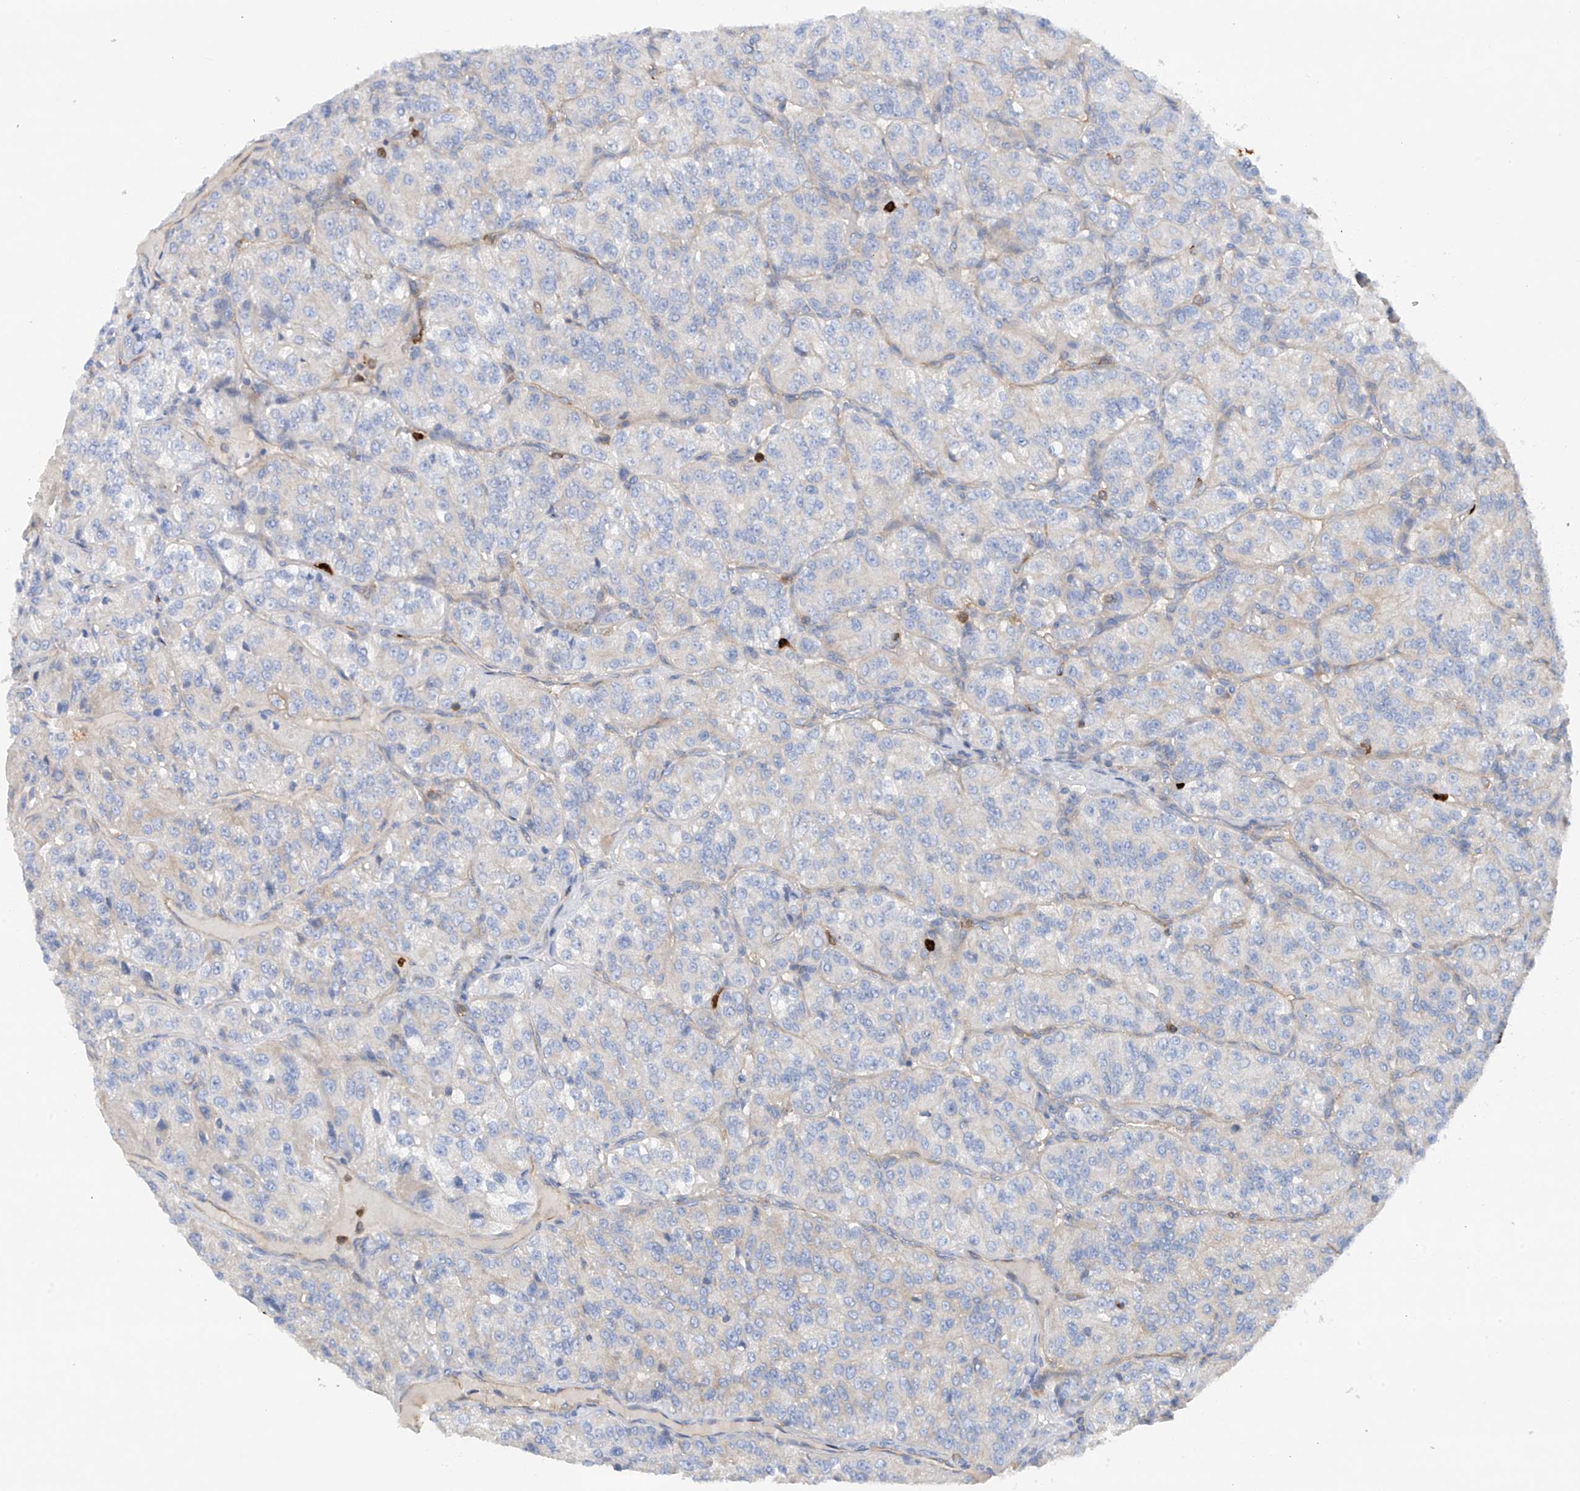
{"staining": {"intensity": "negative", "quantity": "none", "location": "none"}, "tissue": "renal cancer", "cell_type": "Tumor cells", "image_type": "cancer", "snomed": [{"axis": "morphology", "description": "Adenocarcinoma, NOS"}, {"axis": "topography", "description": "Kidney"}], "caption": "DAB (3,3'-diaminobenzidine) immunohistochemical staining of human adenocarcinoma (renal) exhibits no significant positivity in tumor cells.", "gene": "PHACTR2", "patient": {"sex": "female", "age": 63}}